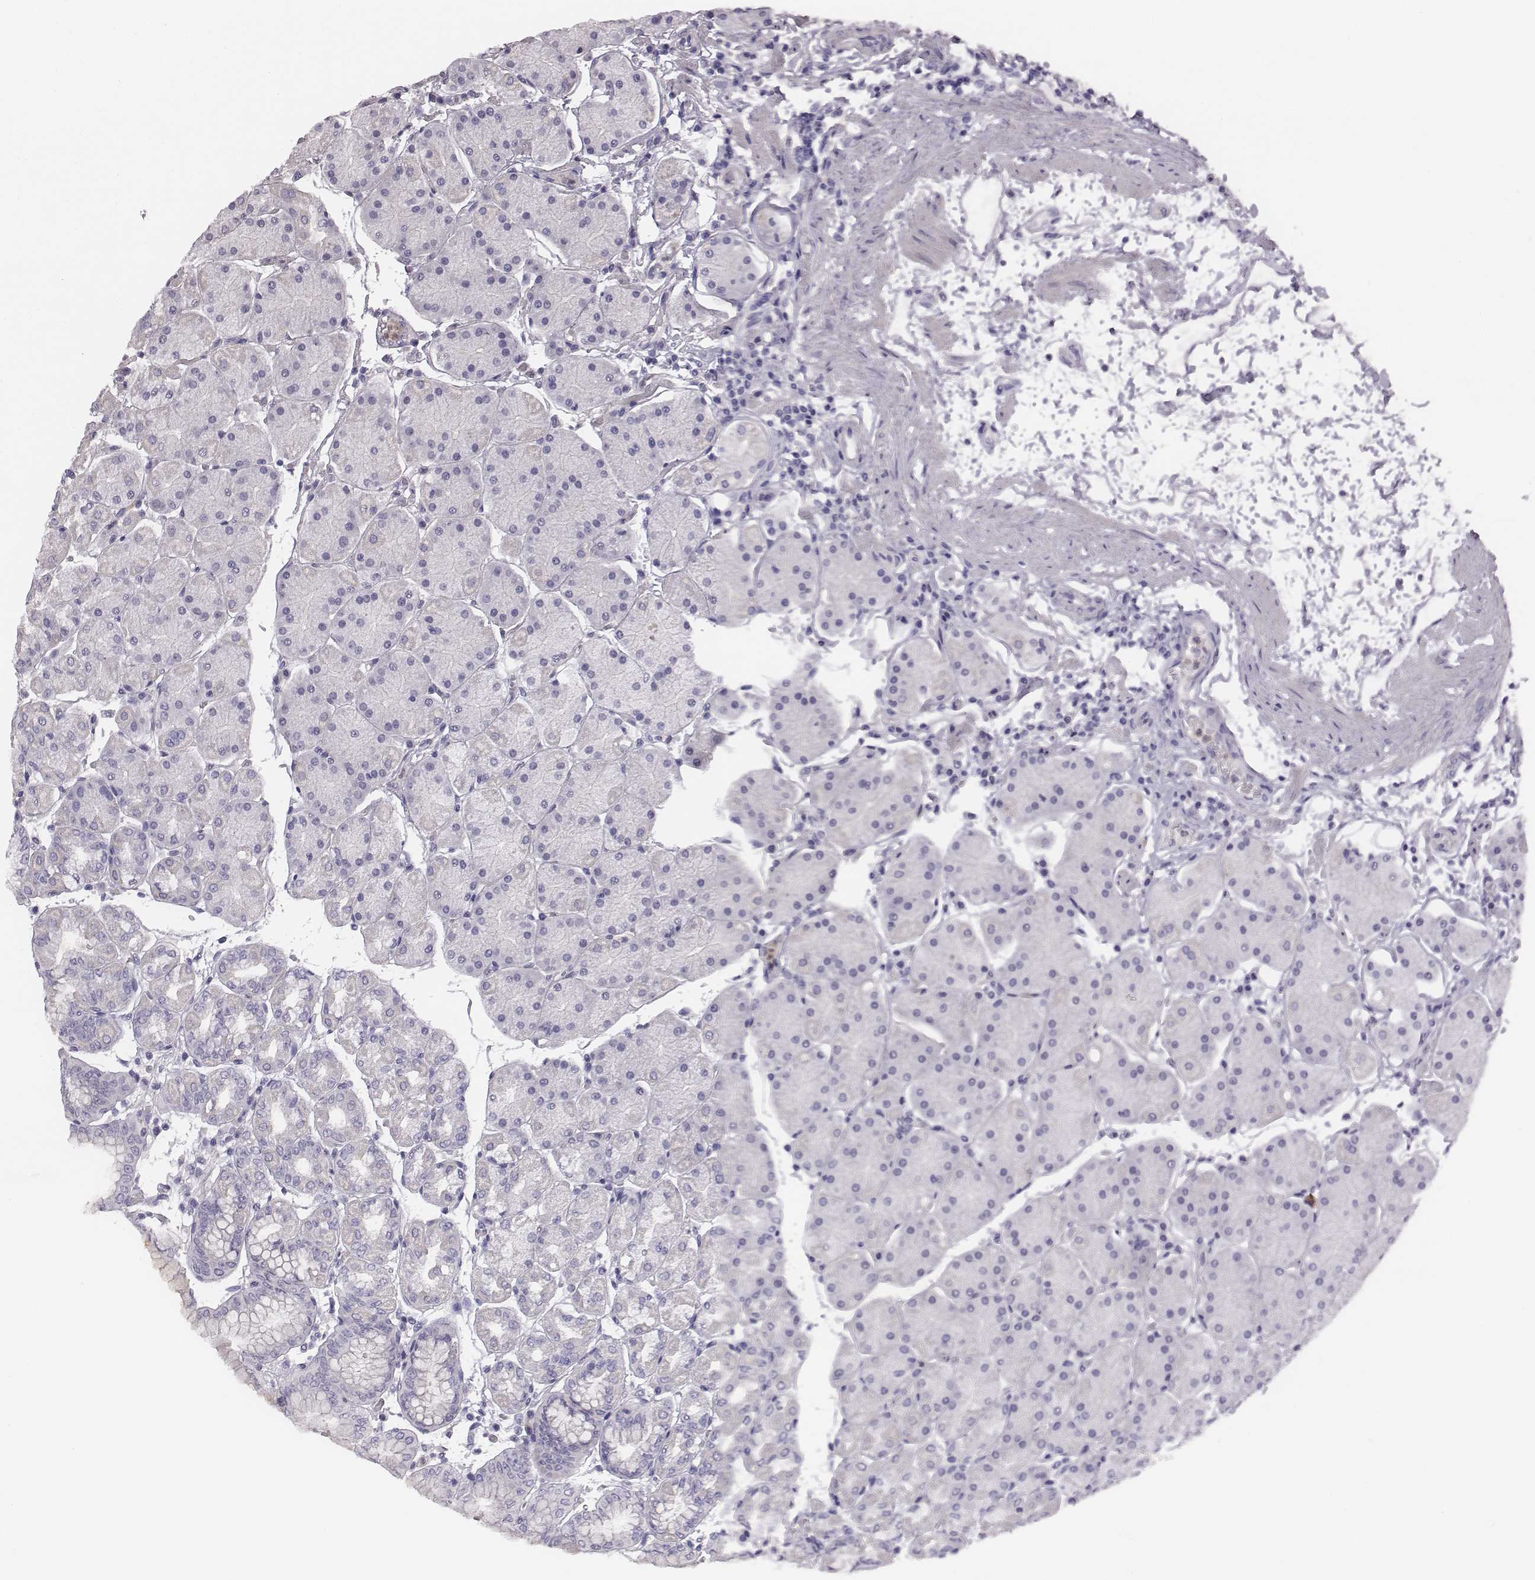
{"staining": {"intensity": "negative", "quantity": "none", "location": "none"}, "tissue": "stomach", "cell_type": "Glandular cells", "image_type": "normal", "snomed": [{"axis": "morphology", "description": "Normal tissue, NOS"}, {"axis": "topography", "description": "Stomach"}], "caption": "Immunohistochemical staining of unremarkable stomach demonstrates no significant expression in glandular cells.", "gene": "ADAM7", "patient": {"sex": "male", "age": 54}}